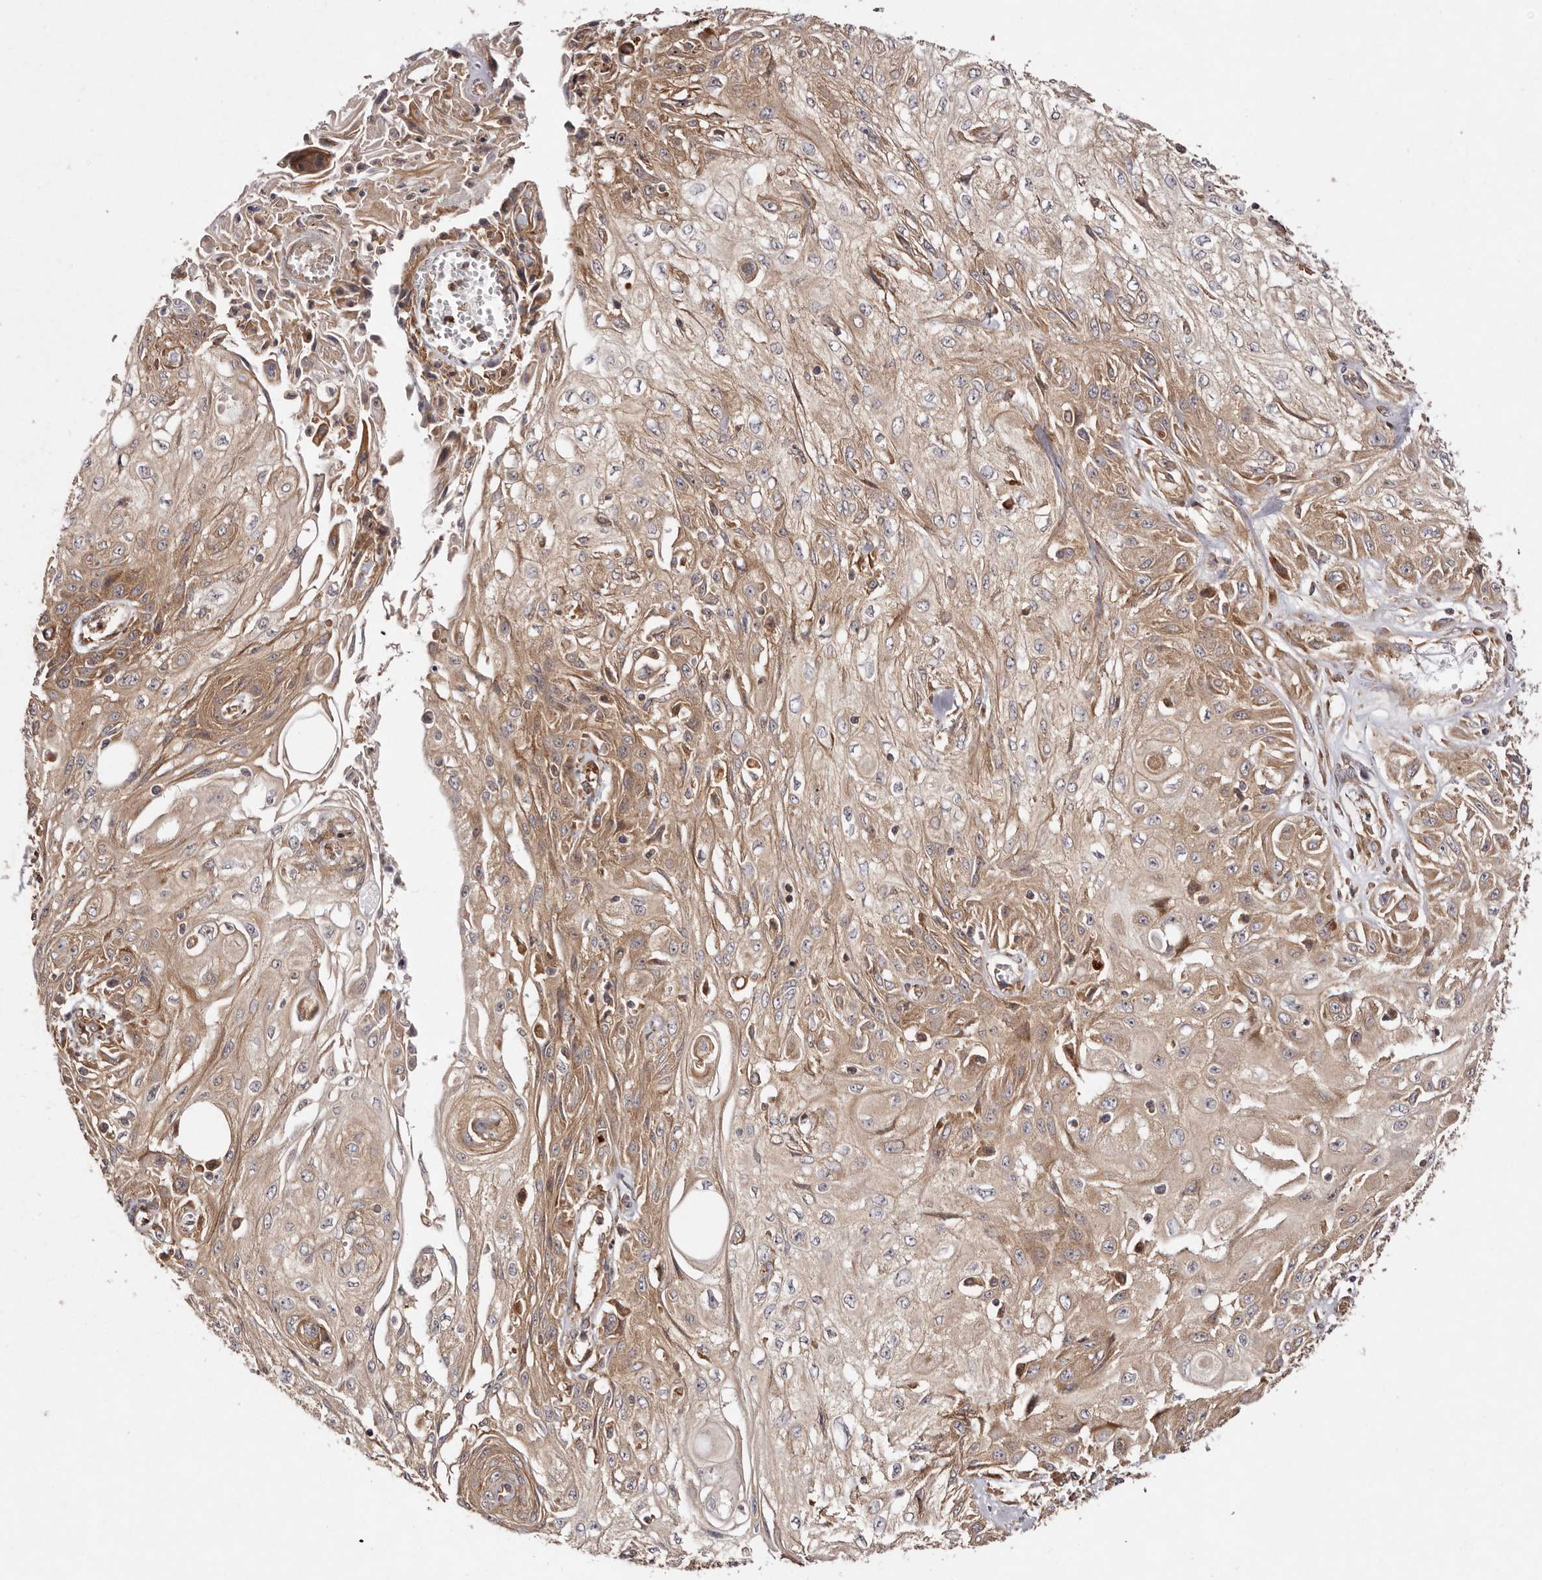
{"staining": {"intensity": "moderate", "quantity": ">75%", "location": "cytoplasmic/membranous"}, "tissue": "skin cancer", "cell_type": "Tumor cells", "image_type": "cancer", "snomed": [{"axis": "morphology", "description": "Squamous cell carcinoma, NOS"}, {"axis": "morphology", "description": "Squamous cell carcinoma, metastatic, NOS"}, {"axis": "topography", "description": "Skin"}, {"axis": "topography", "description": "Lymph node"}], "caption": "Immunohistochemical staining of skin cancer displays moderate cytoplasmic/membranous protein expression in about >75% of tumor cells. (DAB (3,3'-diaminobenzidine) = brown stain, brightfield microscopy at high magnification).", "gene": "RPS6", "patient": {"sex": "male", "age": 75}}